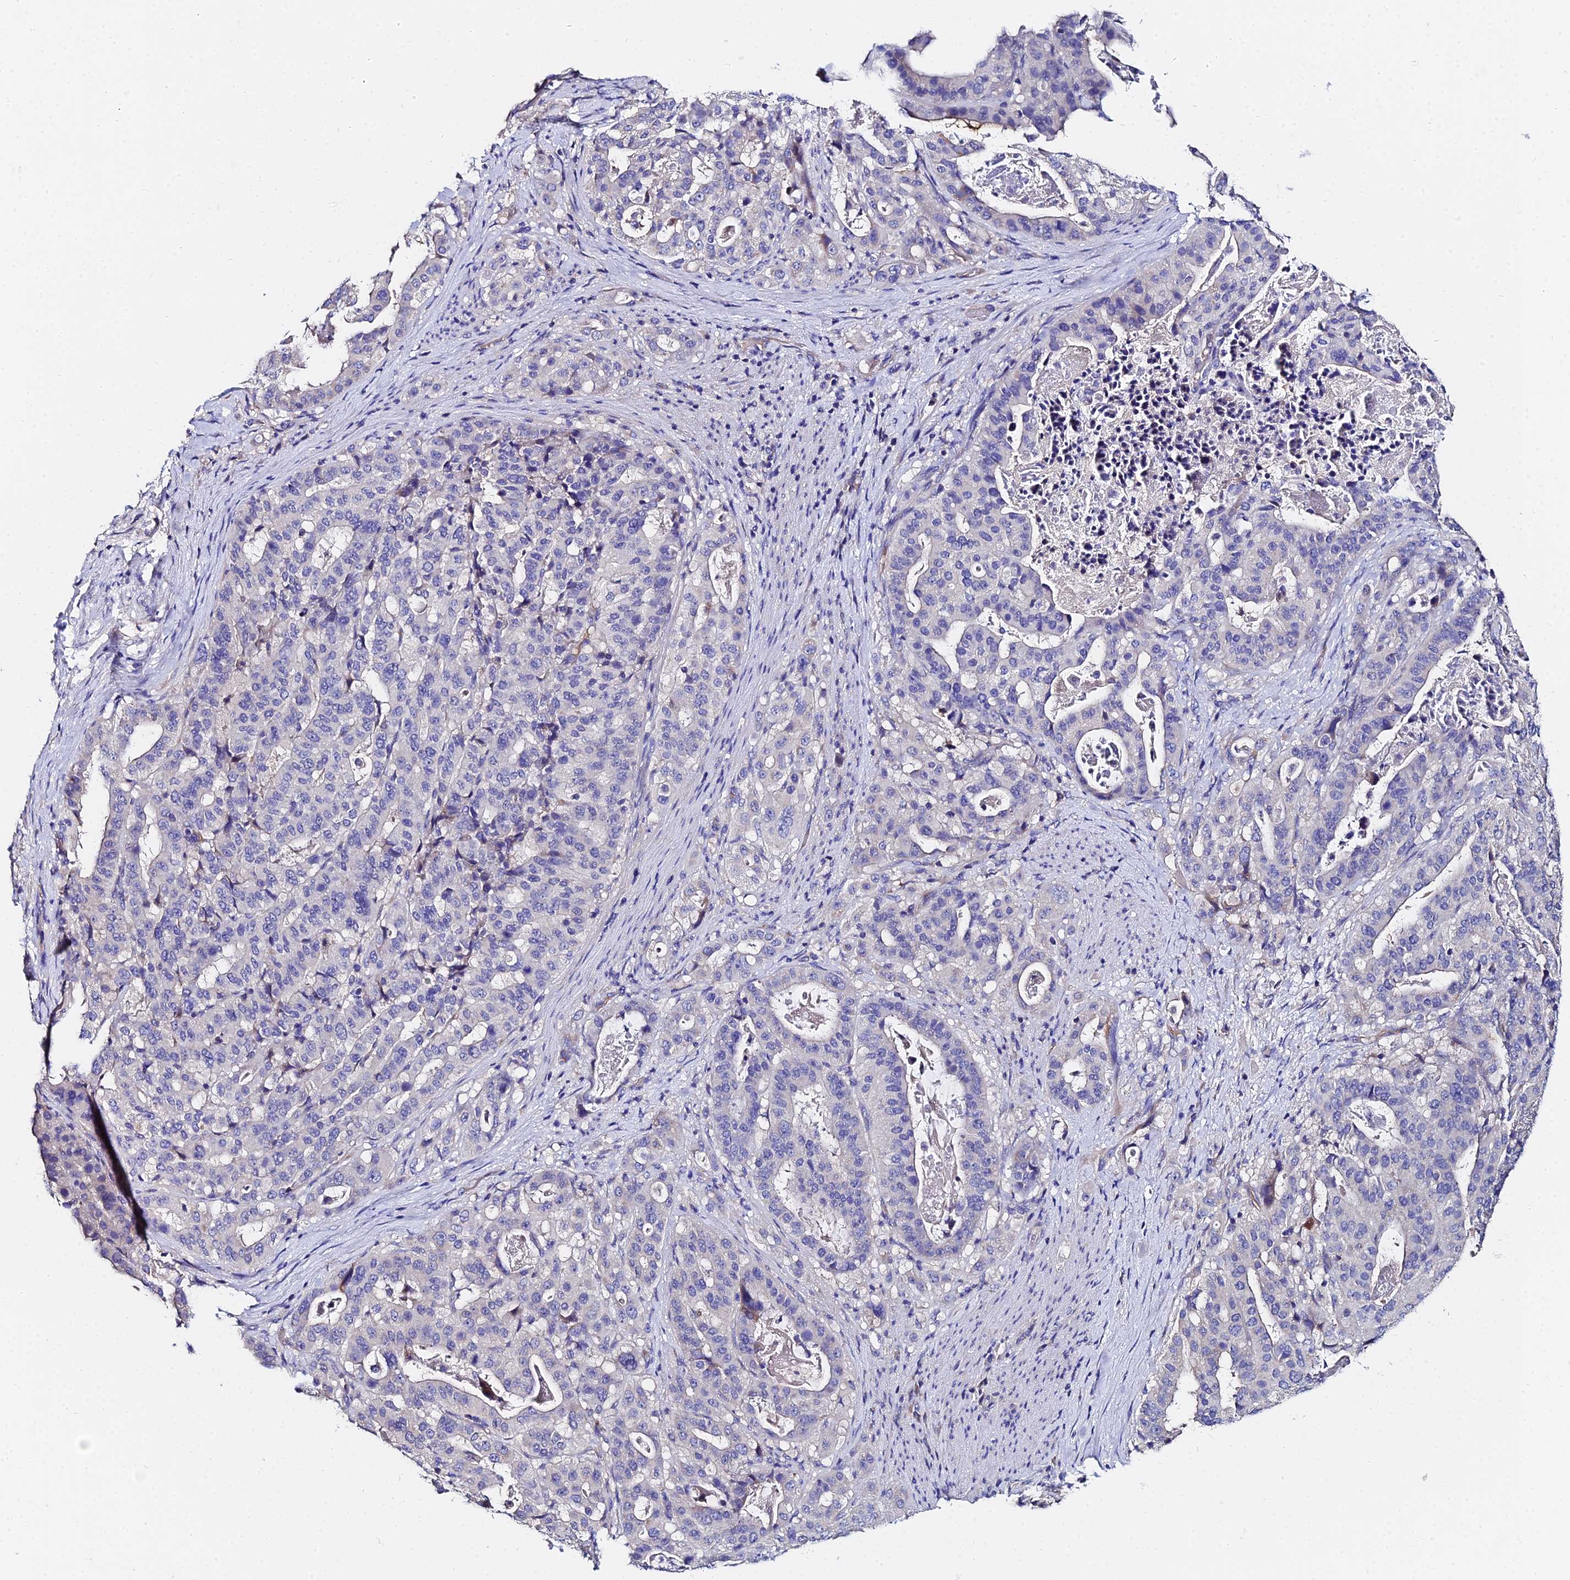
{"staining": {"intensity": "negative", "quantity": "none", "location": "none"}, "tissue": "stomach cancer", "cell_type": "Tumor cells", "image_type": "cancer", "snomed": [{"axis": "morphology", "description": "Adenocarcinoma, NOS"}, {"axis": "topography", "description": "Stomach"}], "caption": "IHC of human stomach adenocarcinoma reveals no positivity in tumor cells. Nuclei are stained in blue.", "gene": "UBE2L3", "patient": {"sex": "male", "age": 48}}